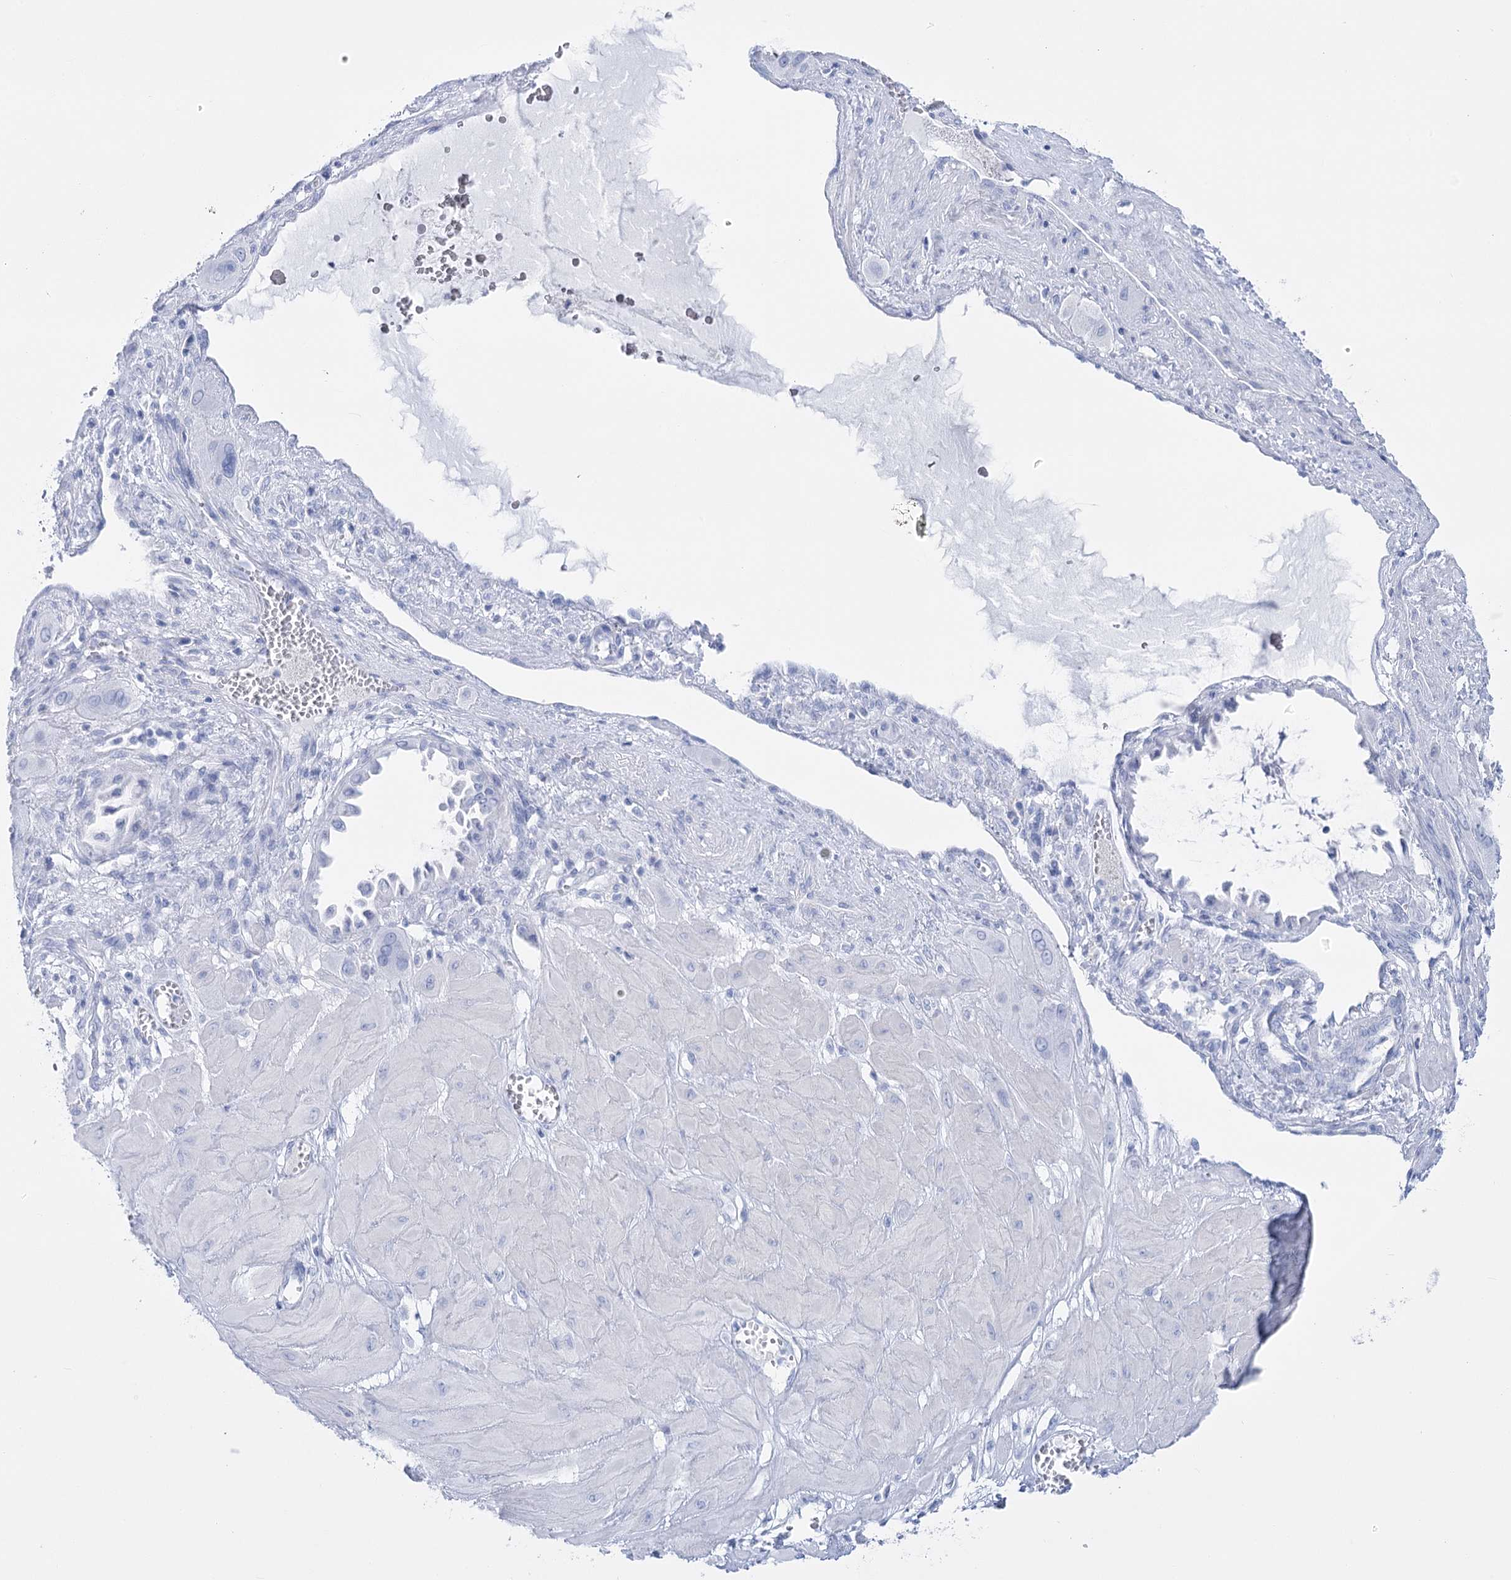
{"staining": {"intensity": "negative", "quantity": "none", "location": "none"}, "tissue": "cervical cancer", "cell_type": "Tumor cells", "image_type": "cancer", "snomed": [{"axis": "morphology", "description": "Squamous cell carcinoma, NOS"}, {"axis": "topography", "description": "Cervix"}], "caption": "Tumor cells show no significant protein expression in cervical cancer (squamous cell carcinoma).", "gene": "PCDHA1", "patient": {"sex": "female", "age": 34}}